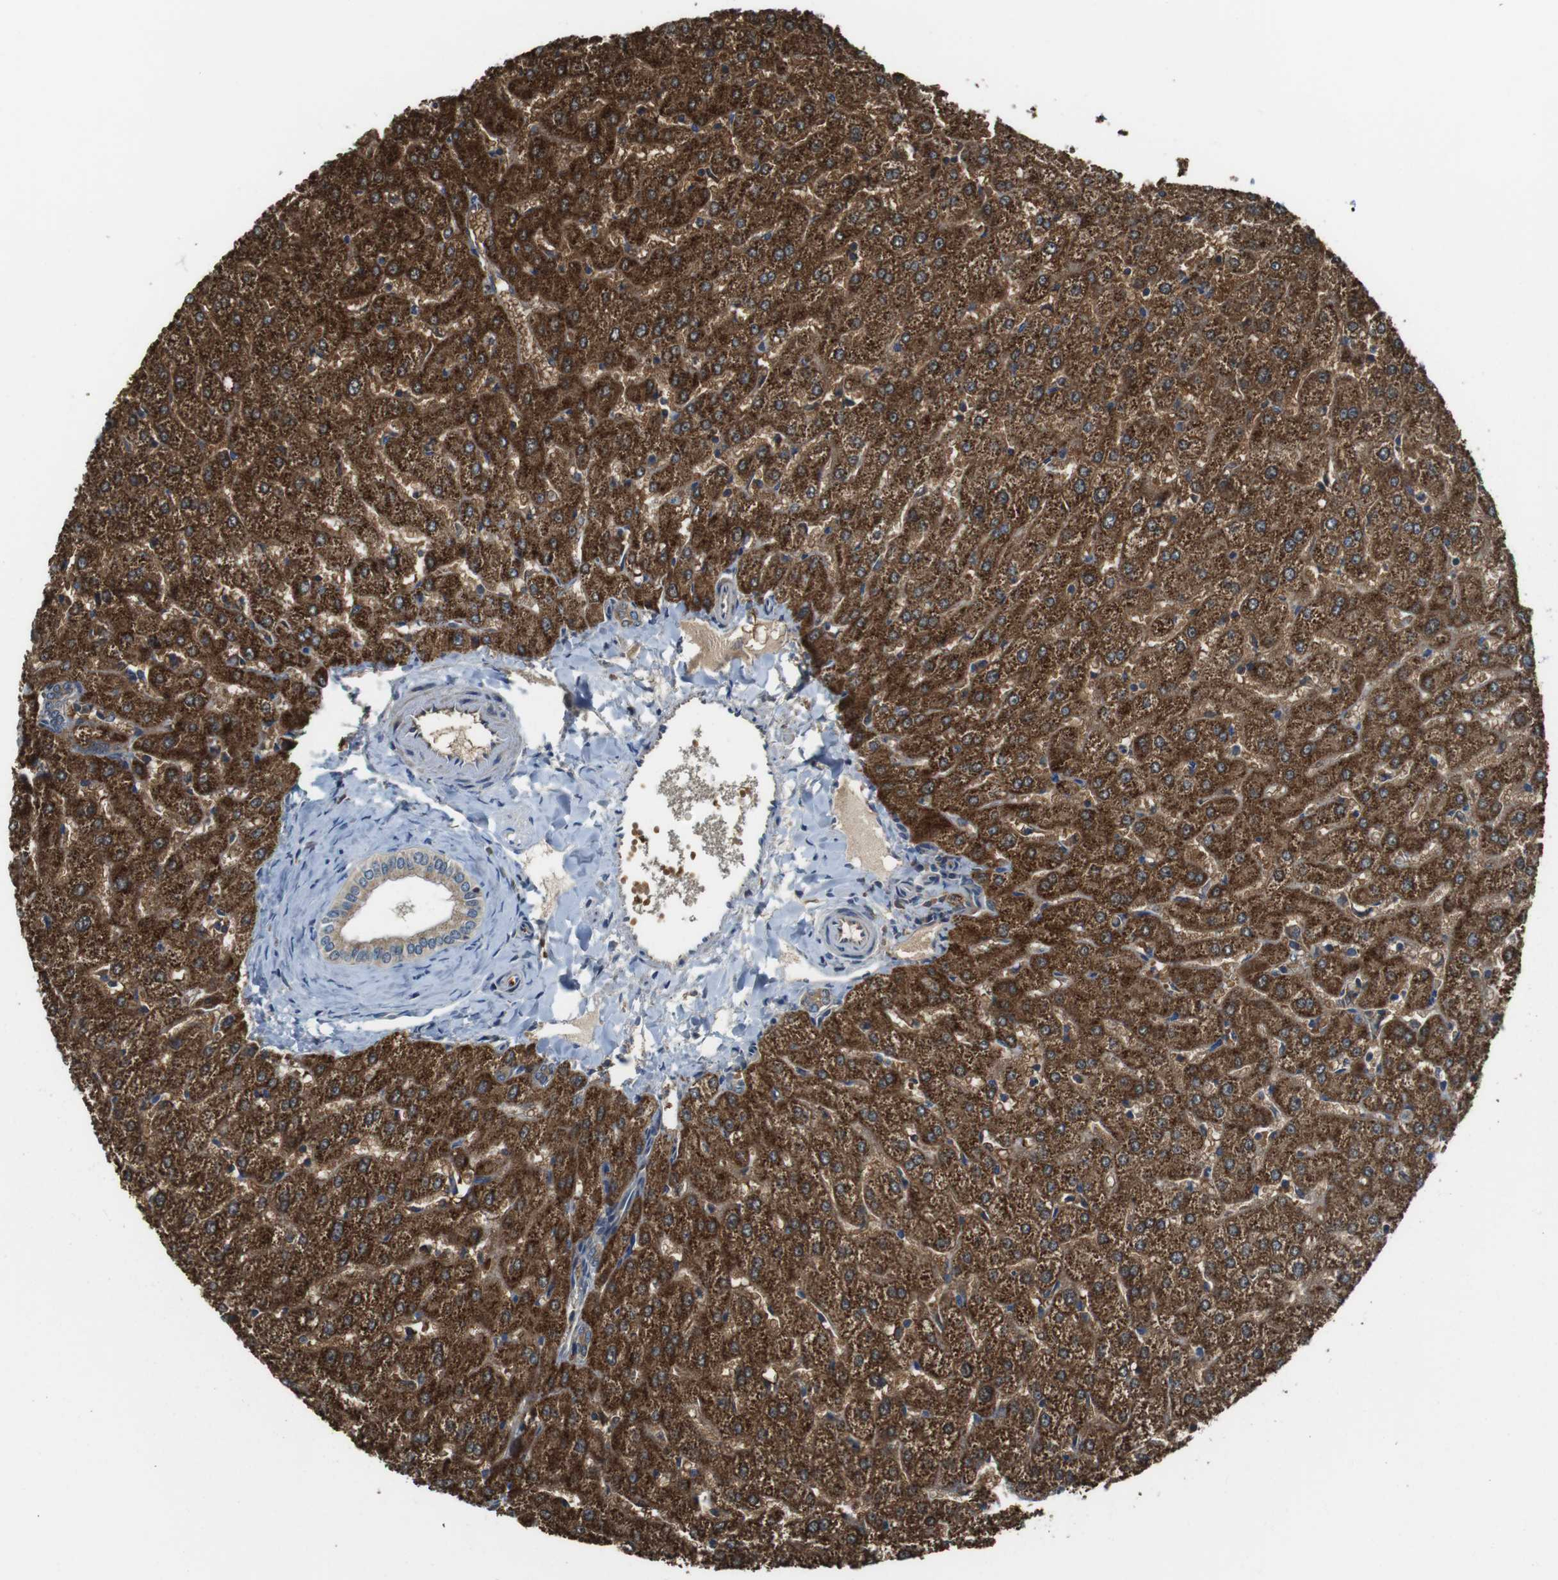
{"staining": {"intensity": "moderate", "quantity": ">75%", "location": "cytoplasmic/membranous"}, "tissue": "liver", "cell_type": "Cholangiocytes", "image_type": "normal", "snomed": [{"axis": "morphology", "description": "Normal tissue, NOS"}, {"axis": "morphology", "description": "Fibrosis, NOS"}, {"axis": "topography", "description": "Liver"}], "caption": "Protein analysis of normal liver displays moderate cytoplasmic/membranous expression in approximately >75% of cholangiocytes.", "gene": "LRRC3B", "patient": {"sex": "female", "age": 29}}